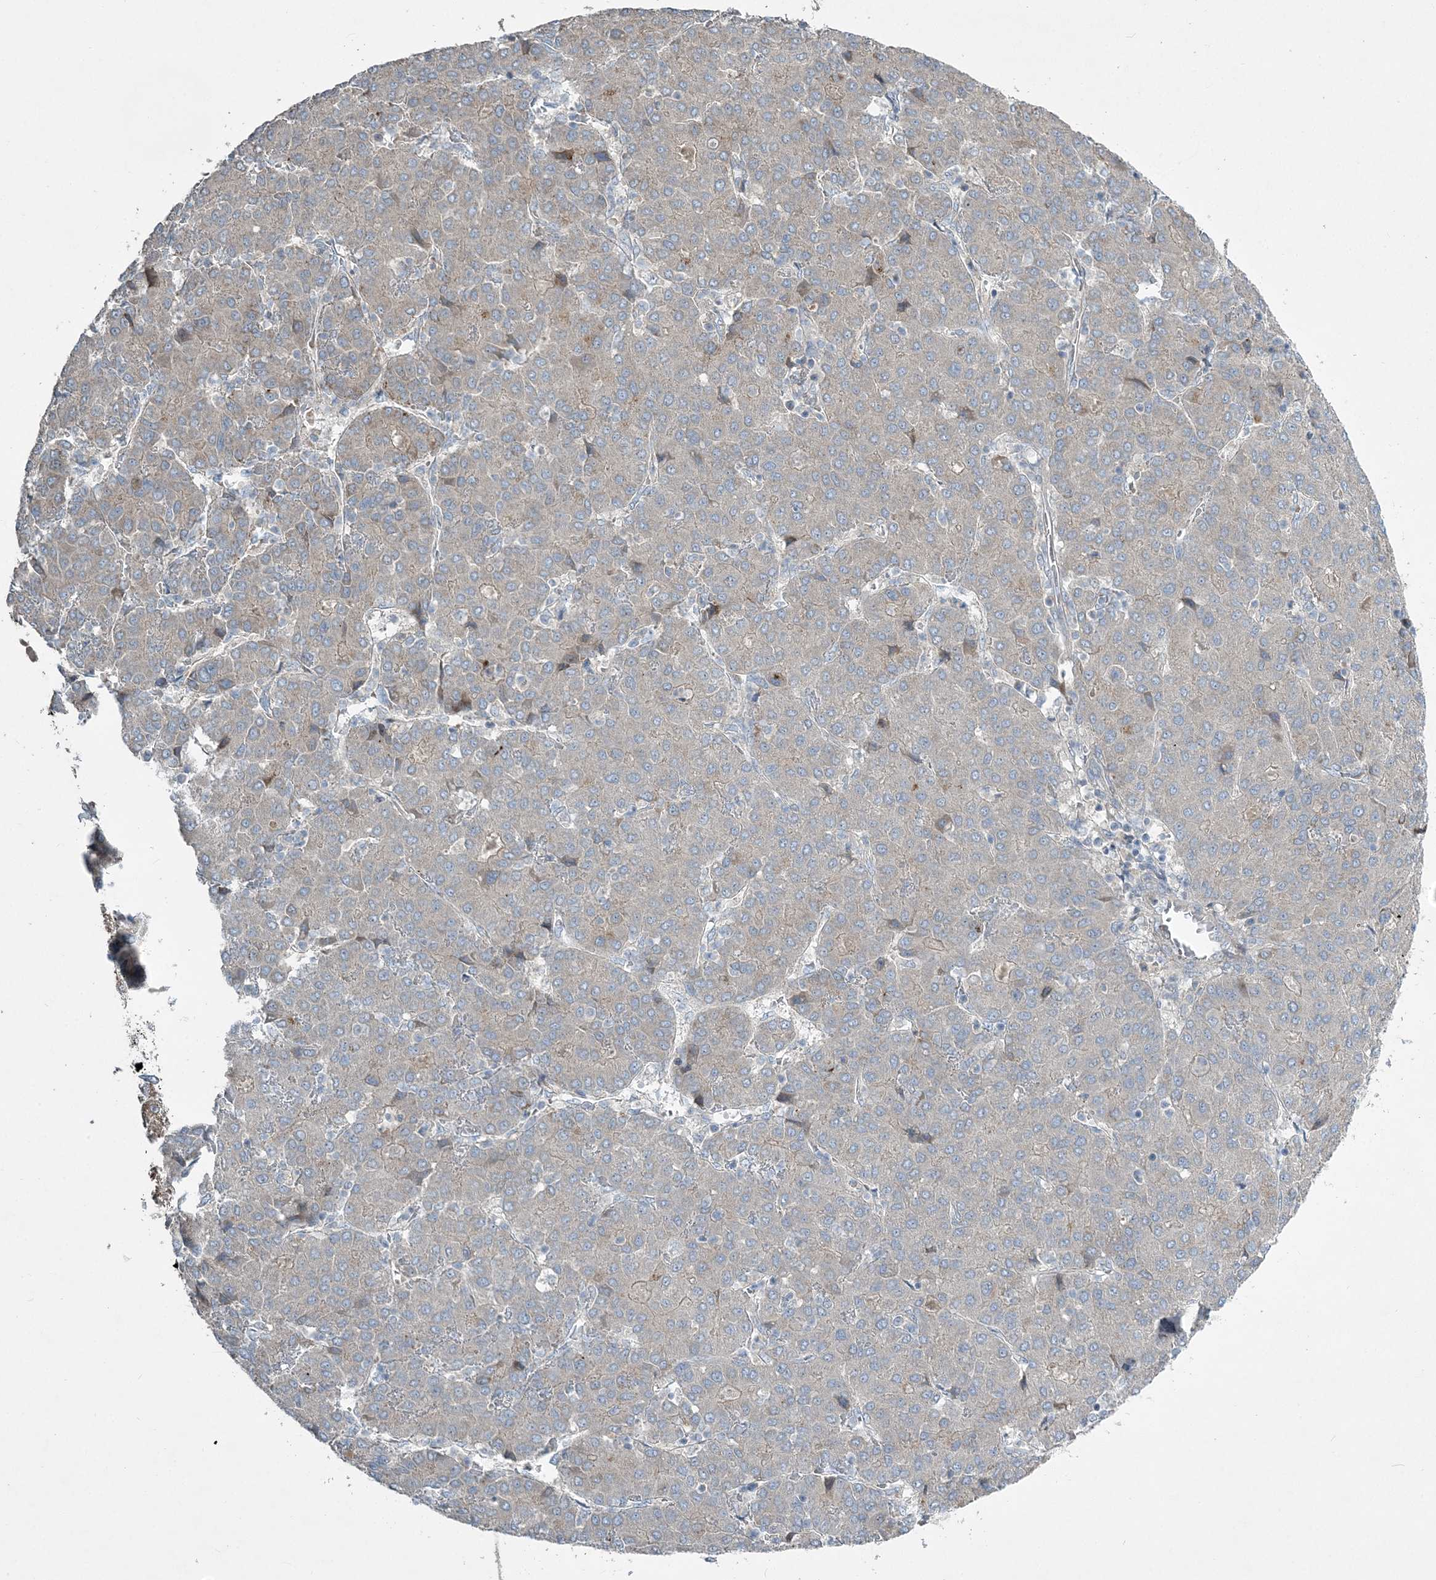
{"staining": {"intensity": "weak", "quantity": "<25%", "location": "cytoplasmic/membranous"}, "tissue": "liver cancer", "cell_type": "Tumor cells", "image_type": "cancer", "snomed": [{"axis": "morphology", "description": "Carcinoma, Hepatocellular, NOS"}, {"axis": "topography", "description": "Liver"}], "caption": "IHC of human liver cancer displays no positivity in tumor cells.", "gene": "SLC4A10", "patient": {"sex": "male", "age": 65}}